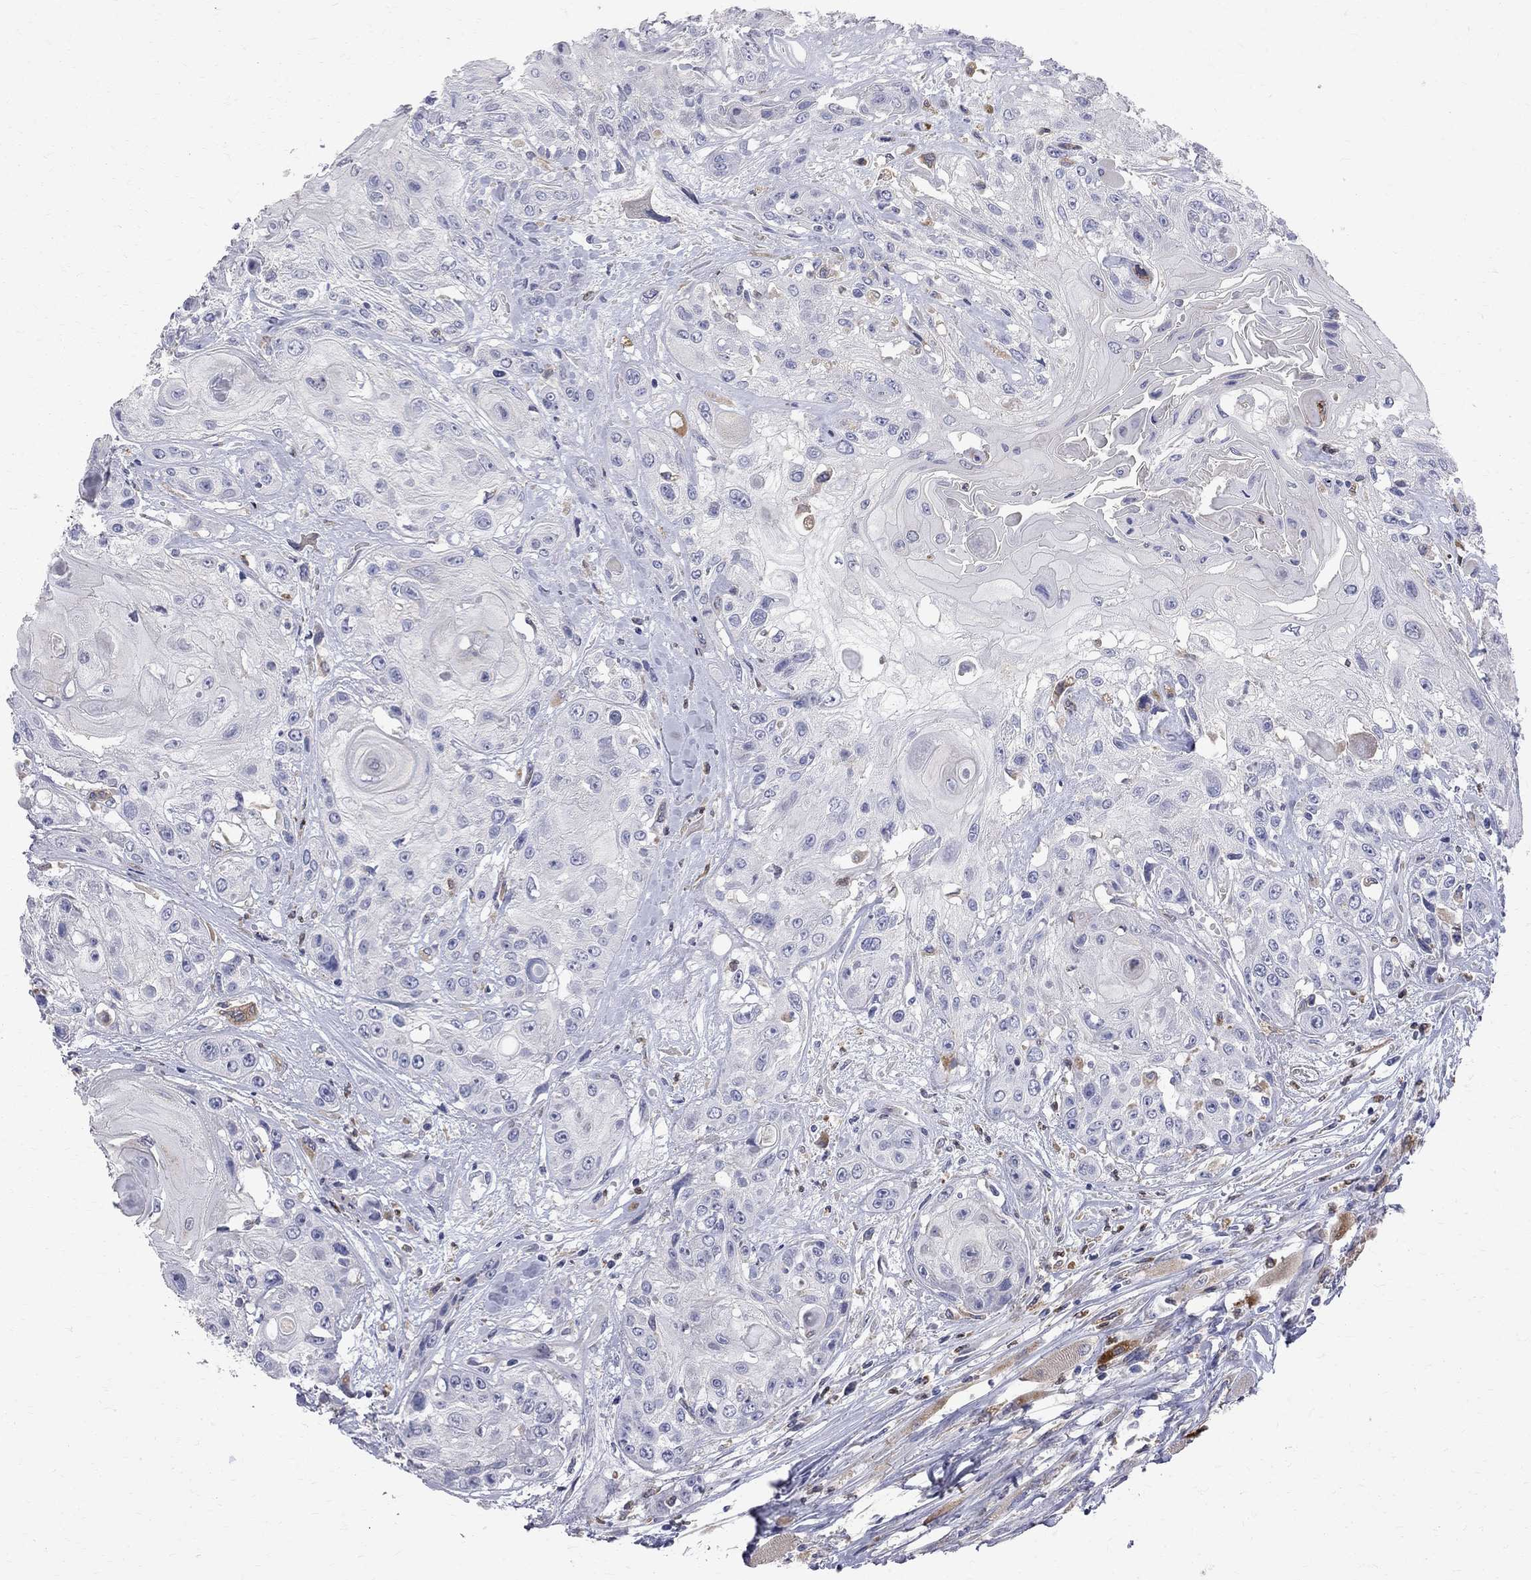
{"staining": {"intensity": "negative", "quantity": "none", "location": "none"}, "tissue": "head and neck cancer", "cell_type": "Tumor cells", "image_type": "cancer", "snomed": [{"axis": "morphology", "description": "Squamous cell carcinoma, NOS"}, {"axis": "topography", "description": "Head-Neck"}], "caption": "Human head and neck cancer stained for a protein using immunohistochemistry exhibits no expression in tumor cells.", "gene": "ACSL1", "patient": {"sex": "female", "age": 59}}